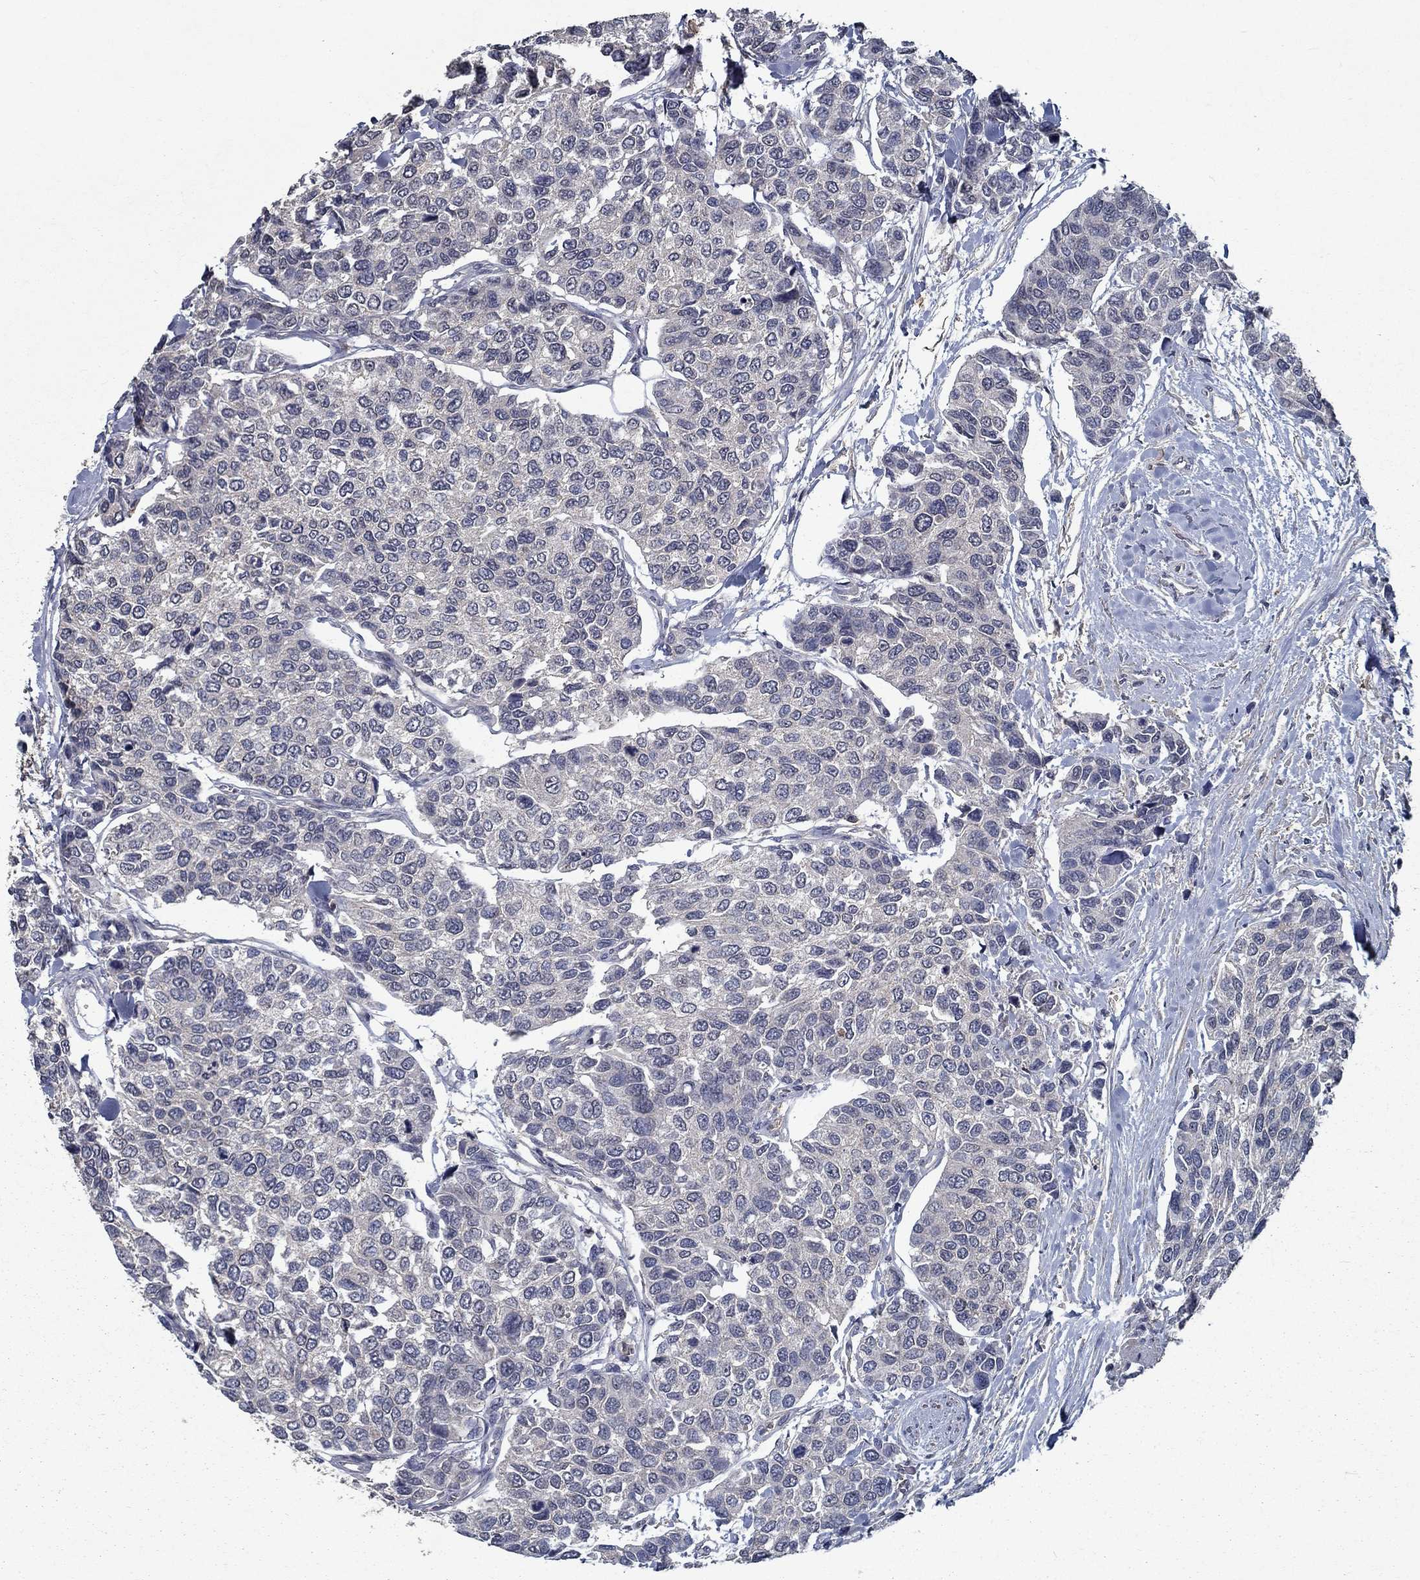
{"staining": {"intensity": "negative", "quantity": "none", "location": "none"}, "tissue": "urothelial cancer", "cell_type": "Tumor cells", "image_type": "cancer", "snomed": [{"axis": "morphology", "description": "Urothelial carcinoma, High grade"}, {"axis": "topography", "description": "Urinary bladder"}], "caption": "DAB immunohistochemical staining of human urothelial carcinoma (high-grade) shows no significant positivity in tumor cells. Brightfield microscopy of IHC stained with DAB (brown) and hematoxylin (blue), captured at high magnification.", "gene": "SLC44A1", "patient": {"sex": "male", "age": 77}}